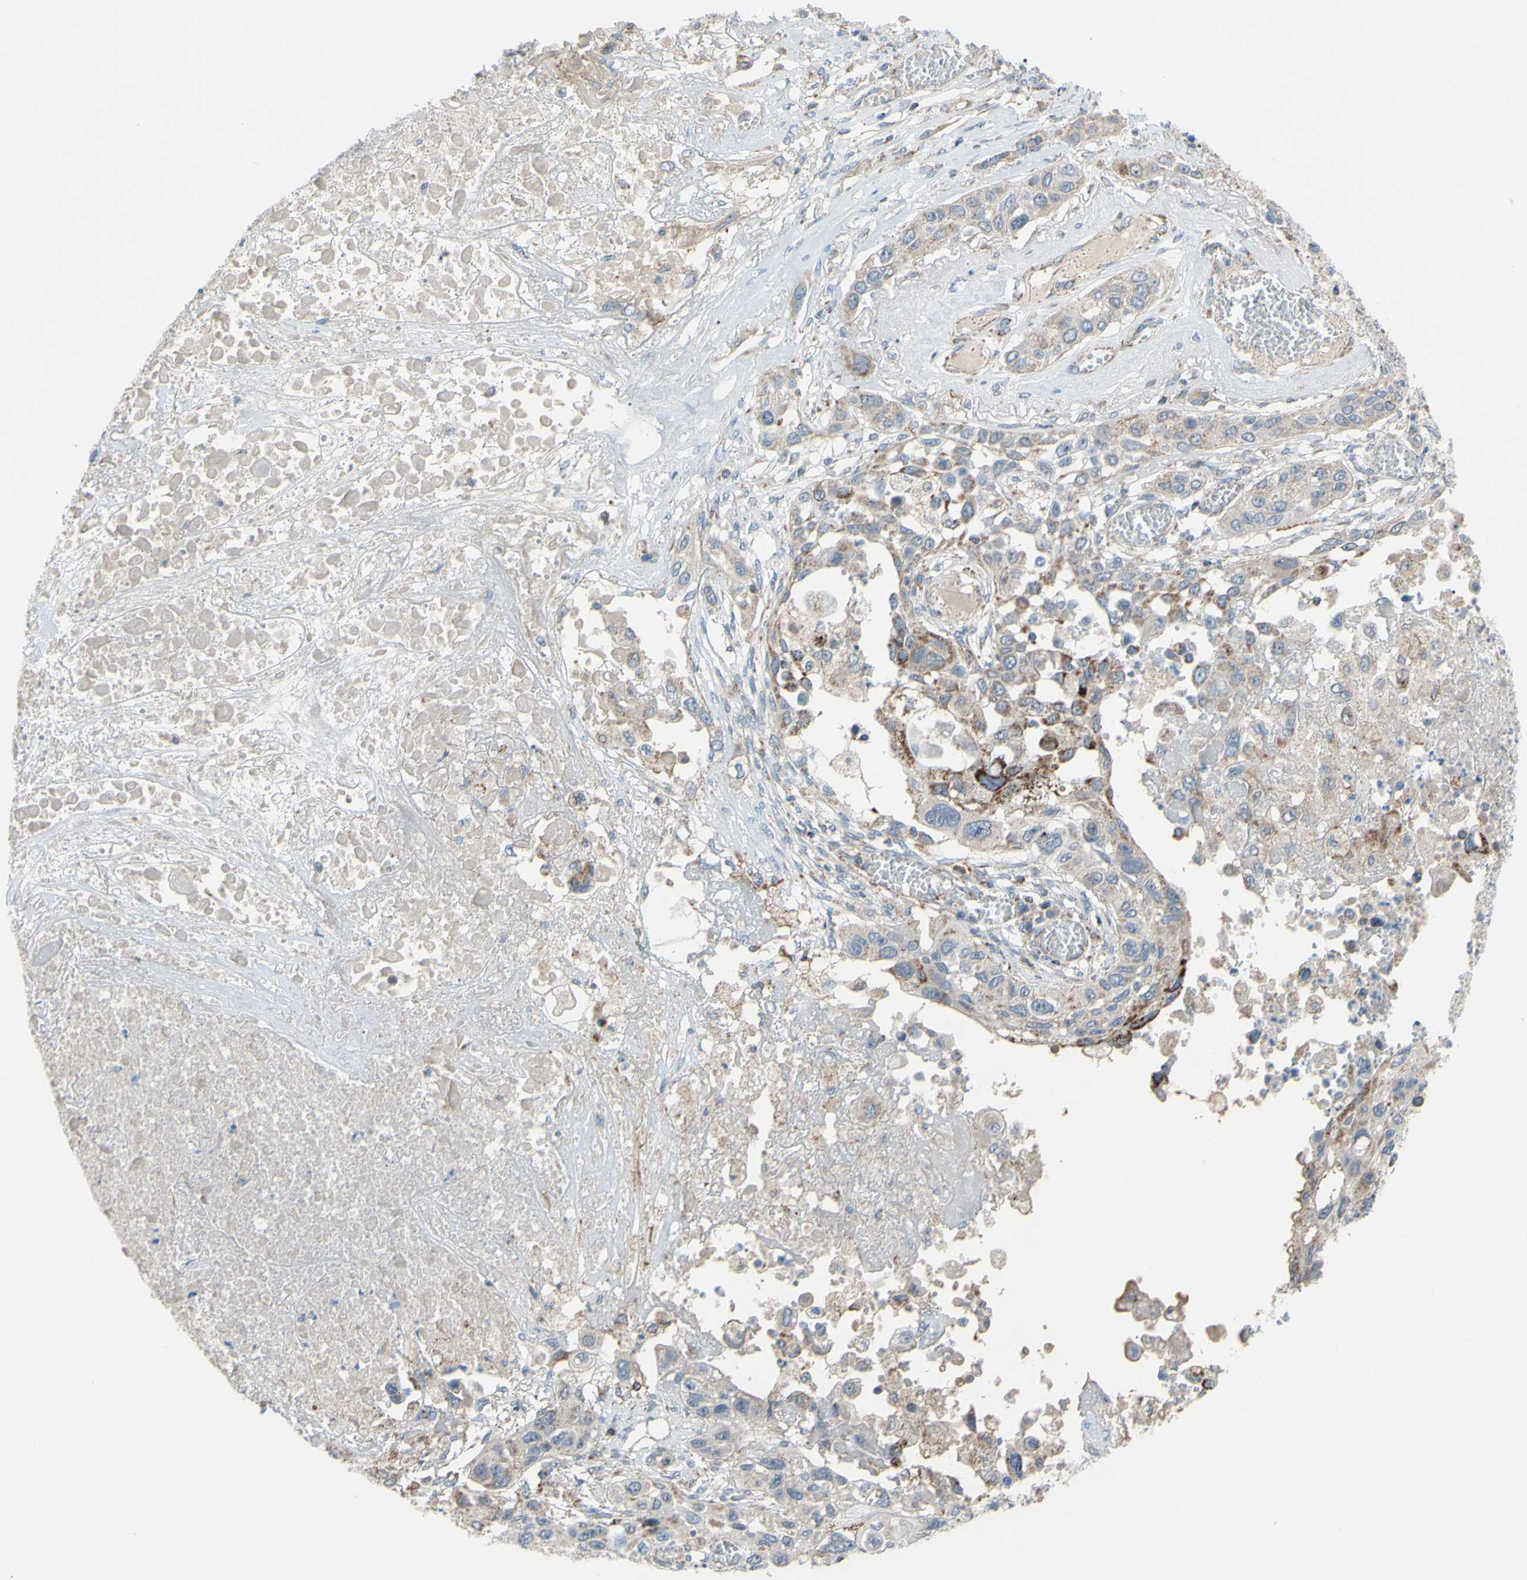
{"staining": {"intensity": "weak", "quantity": "<25%", "location": "cytoplasmic/membranous"}, "tissue": "lung cancer", "cell_type": "Tumor cells", "image_type": "cancer", "snomed": [{"axis": "morphology", "description": "Squamous cell carcinoma, NOS"}, {"axis": "topography", "description": "Lung"}], "caption": "The immunohistochemistry (IHC) photomicrograph has no significant staining in tumor cells of lung cancer tissue.", "gene": "GLT8D1", "patient": {"sex": "male", "age": 71}}